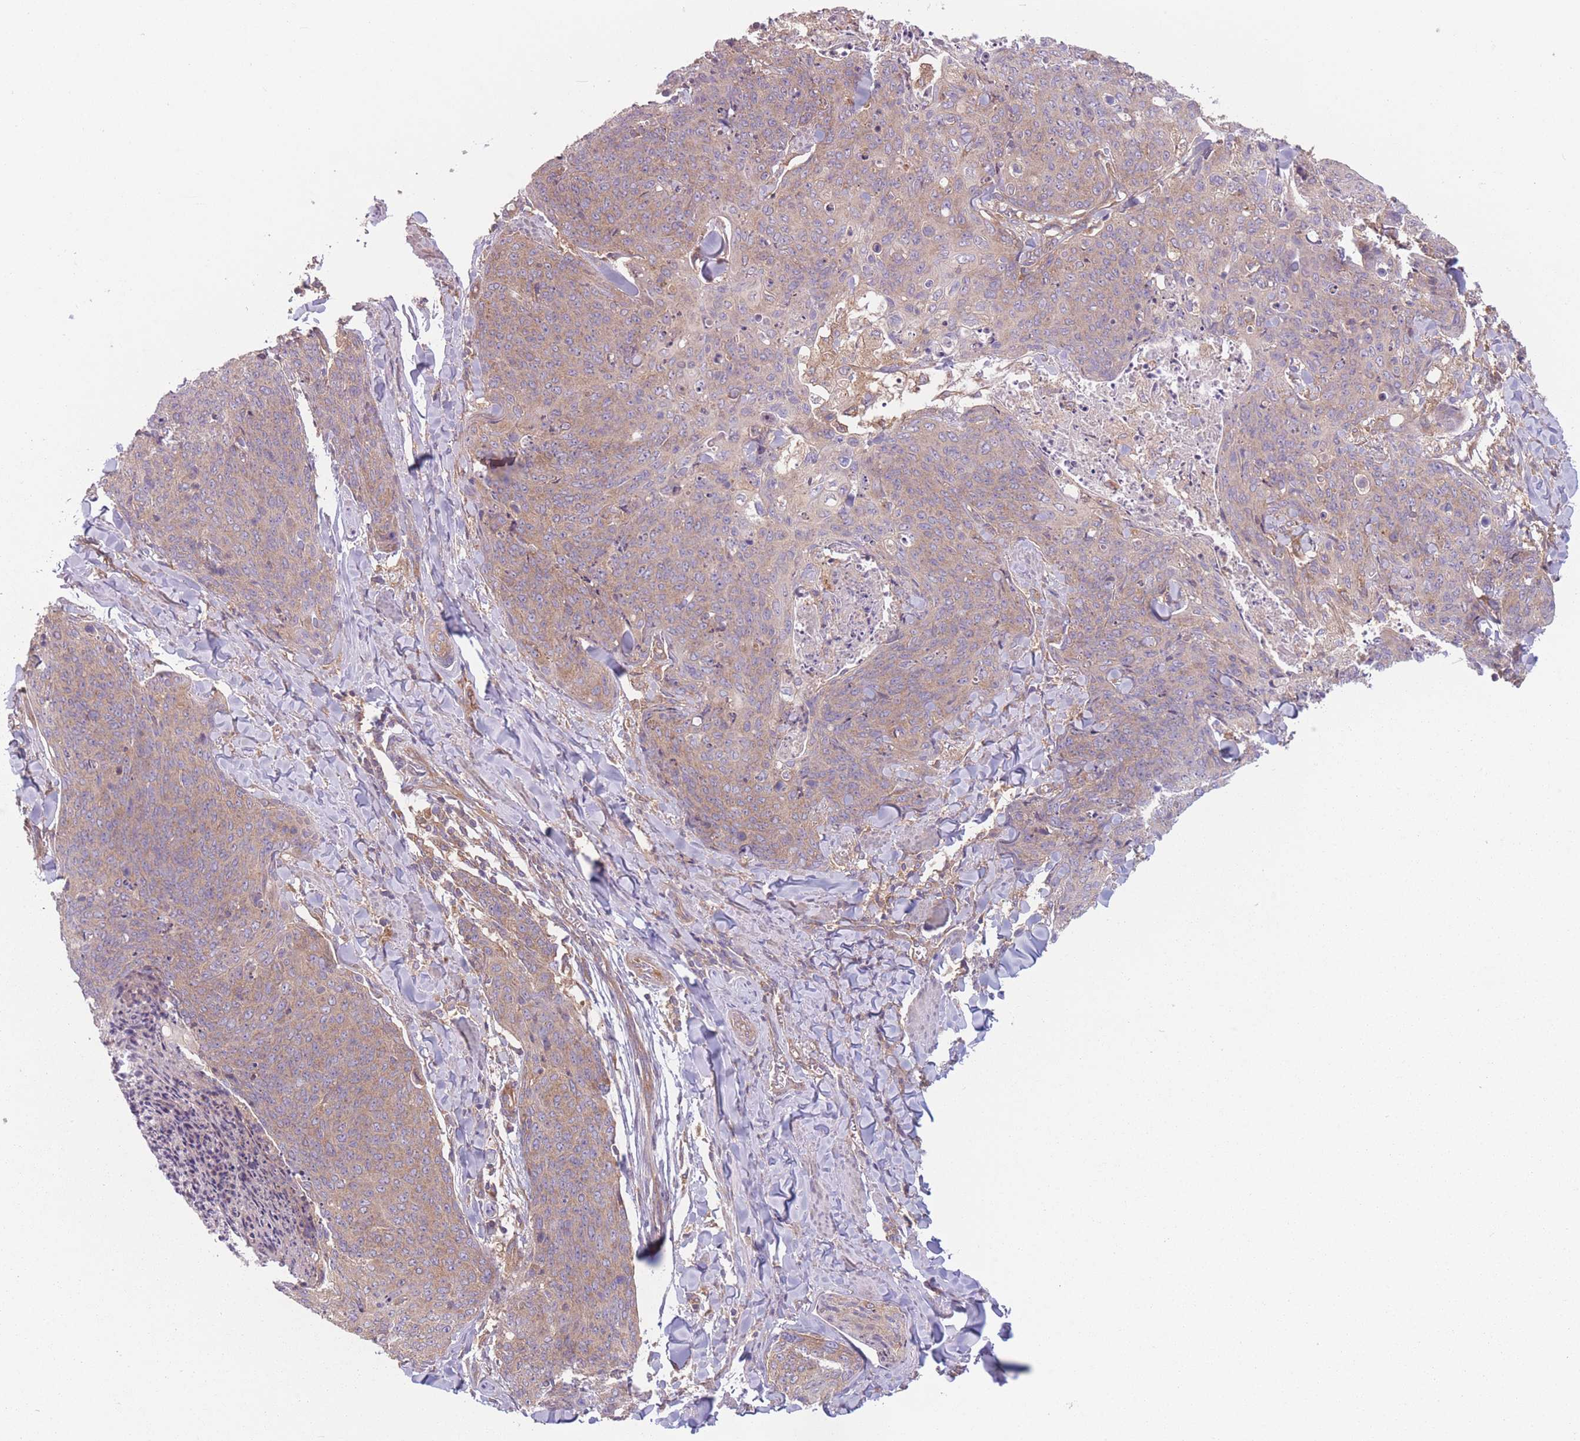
{"staining": {"intensity": "moderate", "quantity": ">75%", "location": "cytoplasmic/membranous"}, "tissue": "skin cancer", "cell_type": "Tumor cells", "image_type": "cancer", "snomed": [{"axis": "morphology", "description": "Squamous cell carcinoma, NOS"}, {"axis": "topography", "description": "Skin"}, {"axis": "topography", "description": "Vulva"}], "caption": "Skin cancer was stained to show a protein in brown. There is medium levels of moderate cytoplasmic/membranous staining in approximately >75% of tumor cells.", "gene": "WASHC2A", "patient": {"sex": "female", "age": 85}}